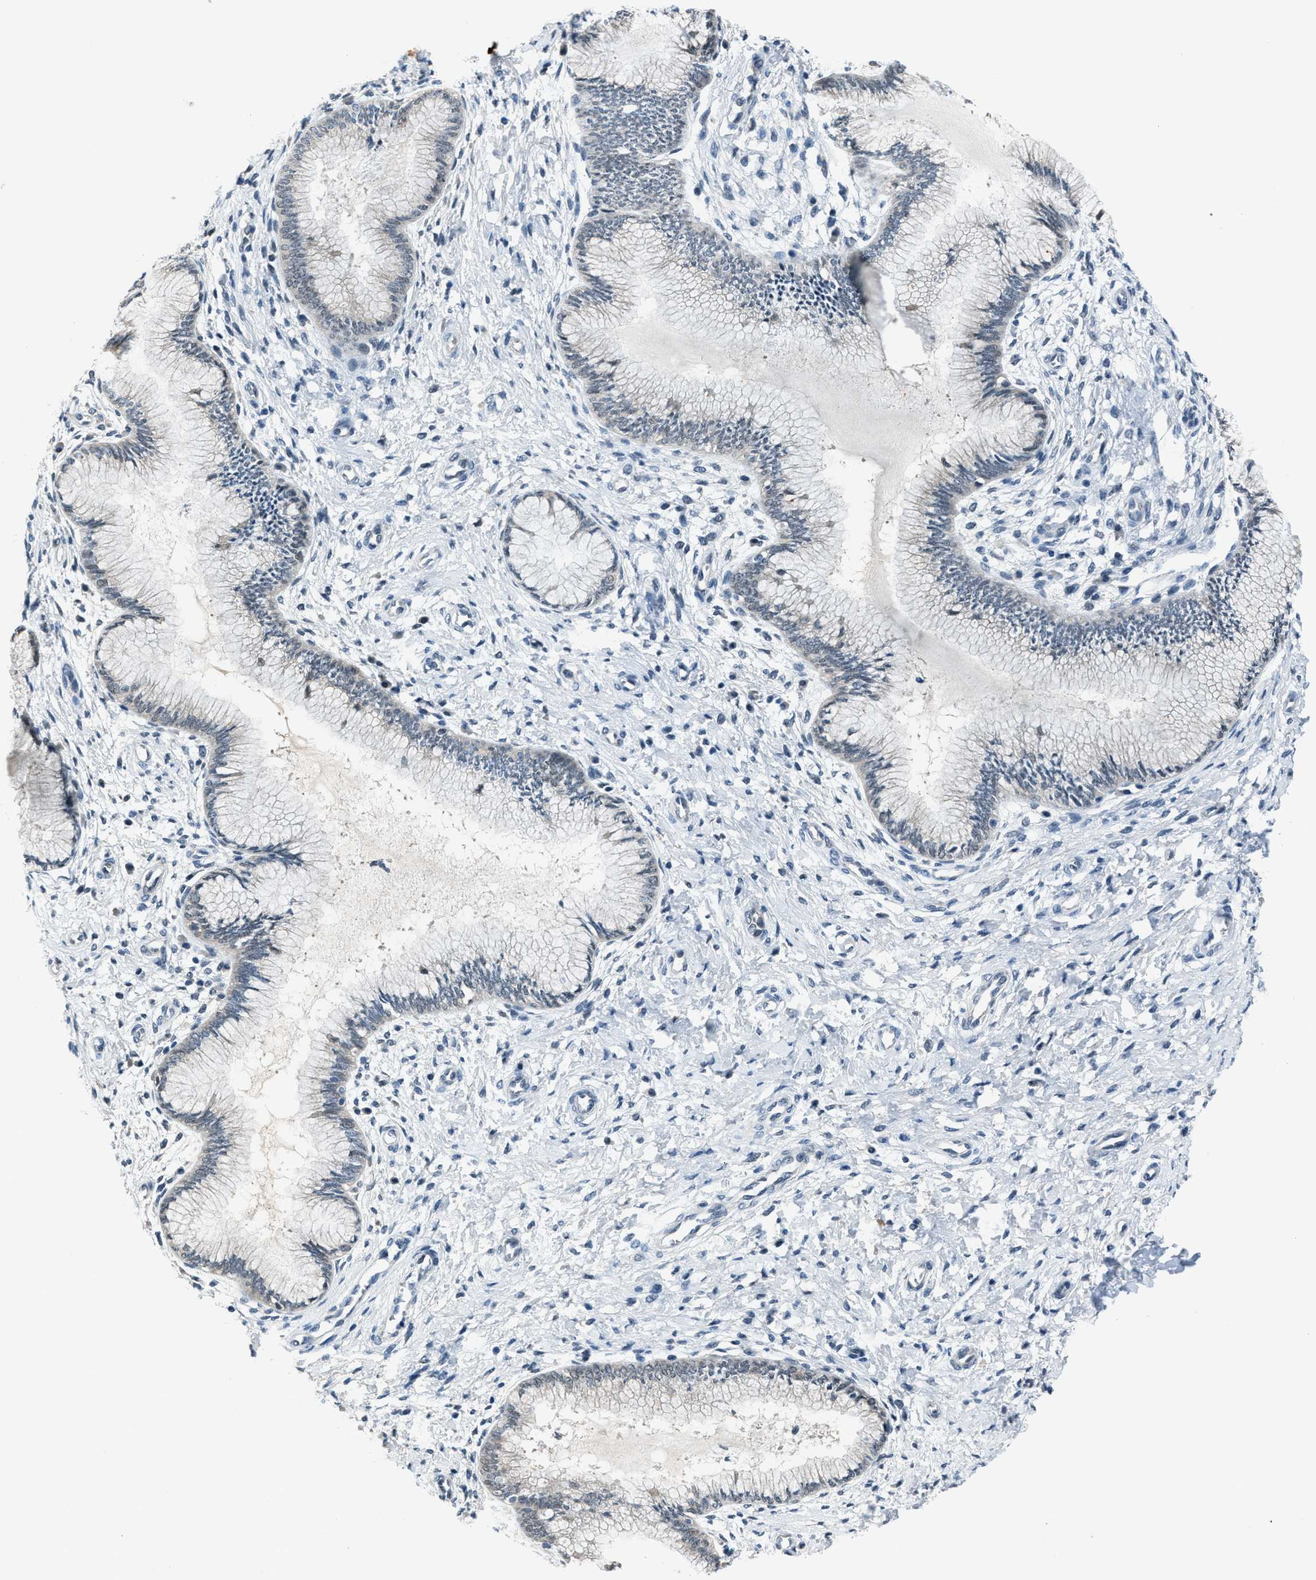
{"staining": {"intensity": "negative", "quantity": "none", "location": "none"}, "tissue": "cervix", "cell_type": "Glandular cells", "image_type": "normal", "snomed": [{"axis": "morphology", "description": "Normal tissue, NOS"}, {"axis": "topography", "description": "Cervix"}], "caption": "IHC image of unremarkable cervix stained for a protein (brown), which exhibits no positivity in glandular cells.", "gene": "DUSP19", "patient": {"sex": "female", "age": 55}}